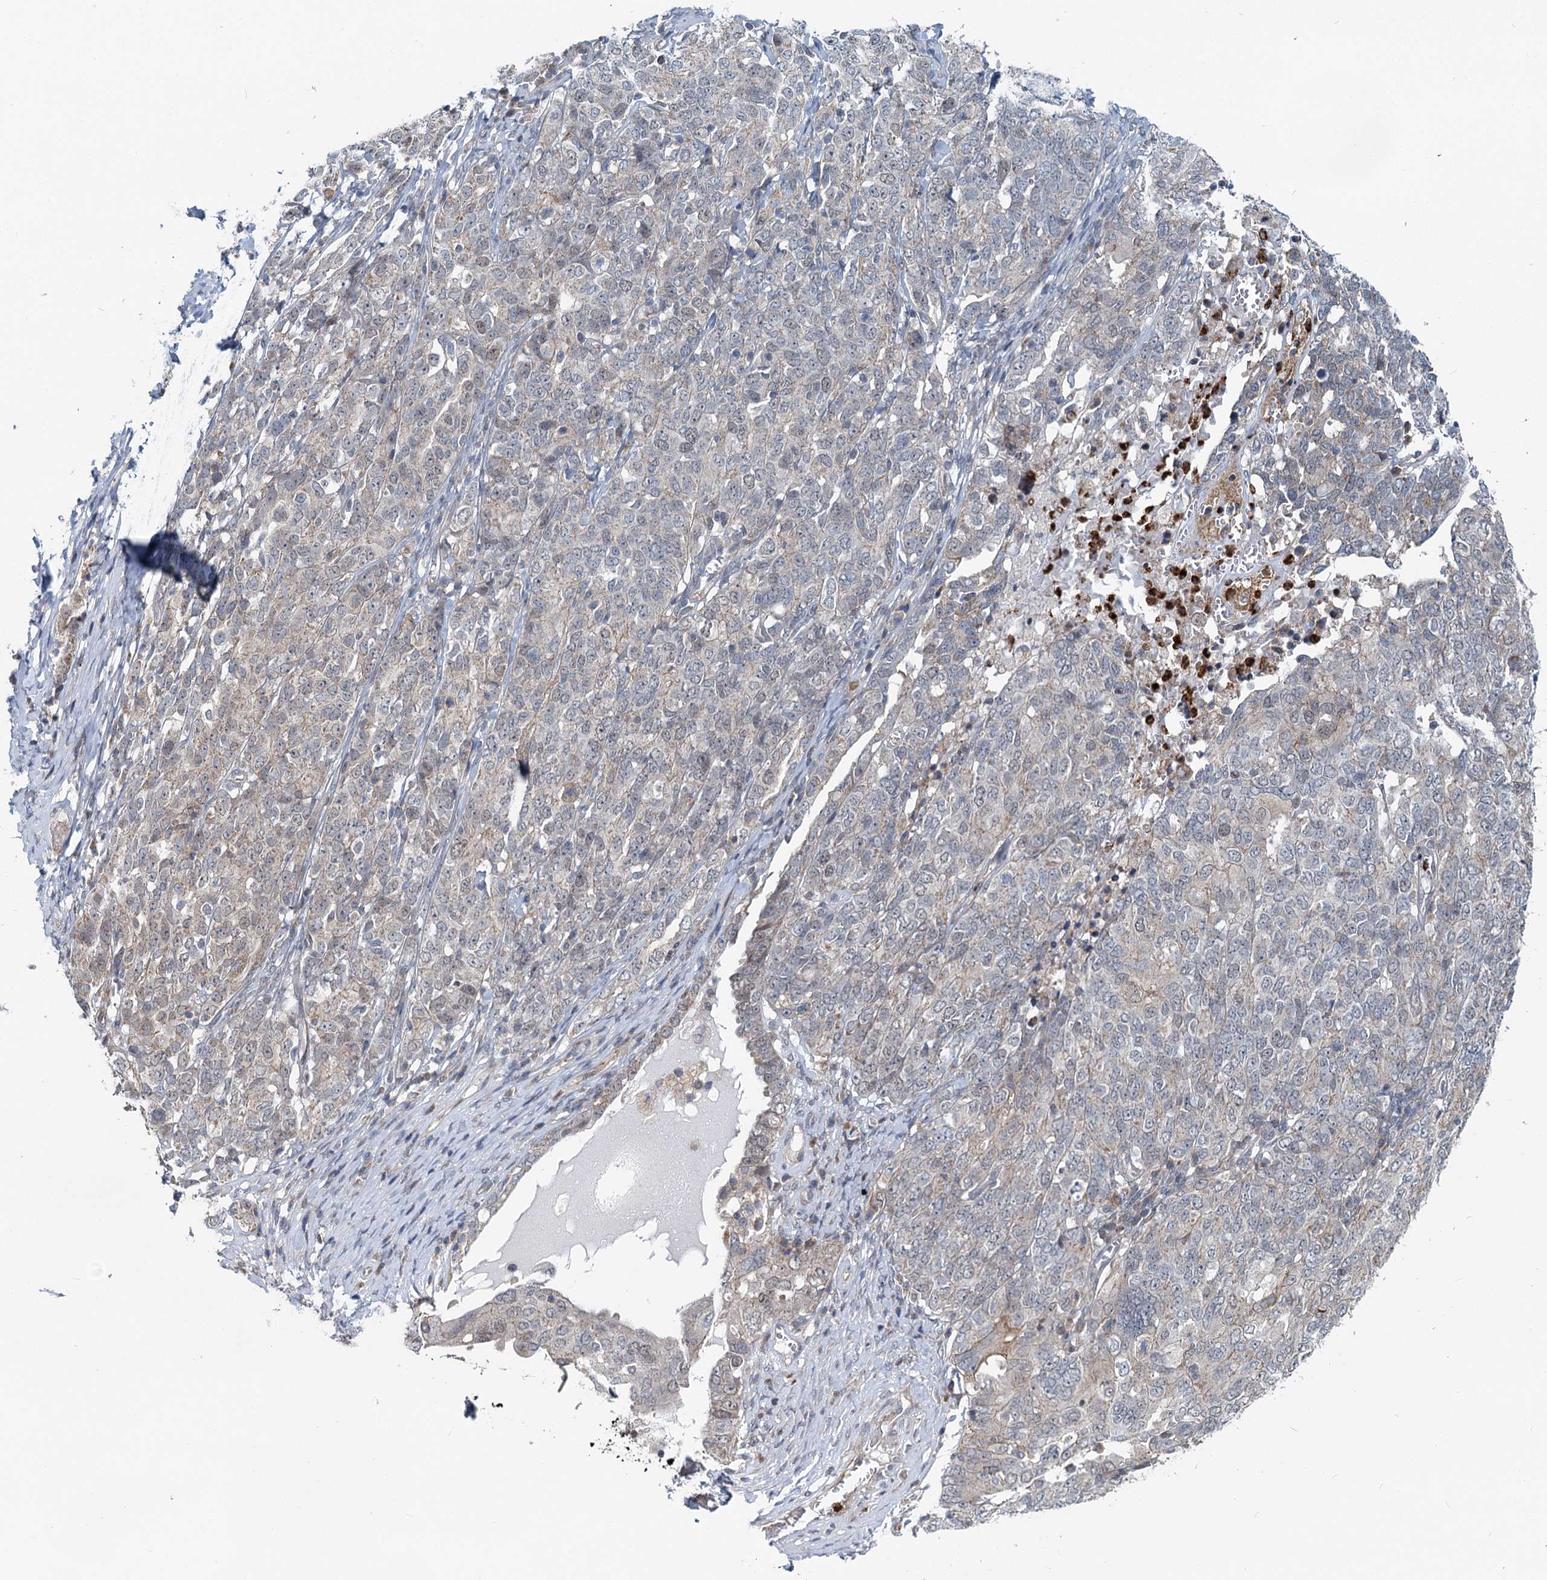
{"staining": {"intensity": "weak", "quantity": "<25%", "location": "cytoplasmic/membranous"}, "tissue": "ovarian cancer", "cell_type": "Tumor cells", "image_type": "cancer", "snomed": [{"axis": "morphology", "description": "Carcinoma, endometroid"}, {"axis": "topography", "description": "Ovary"}], "caption": "Ovarian cancer (endometroid carcinoma) was stained to show a protein in brown. There is no significant positivity in tumor cells.", "gene": "ADCY2", "patient": {"sex": "female", "age": 62}}